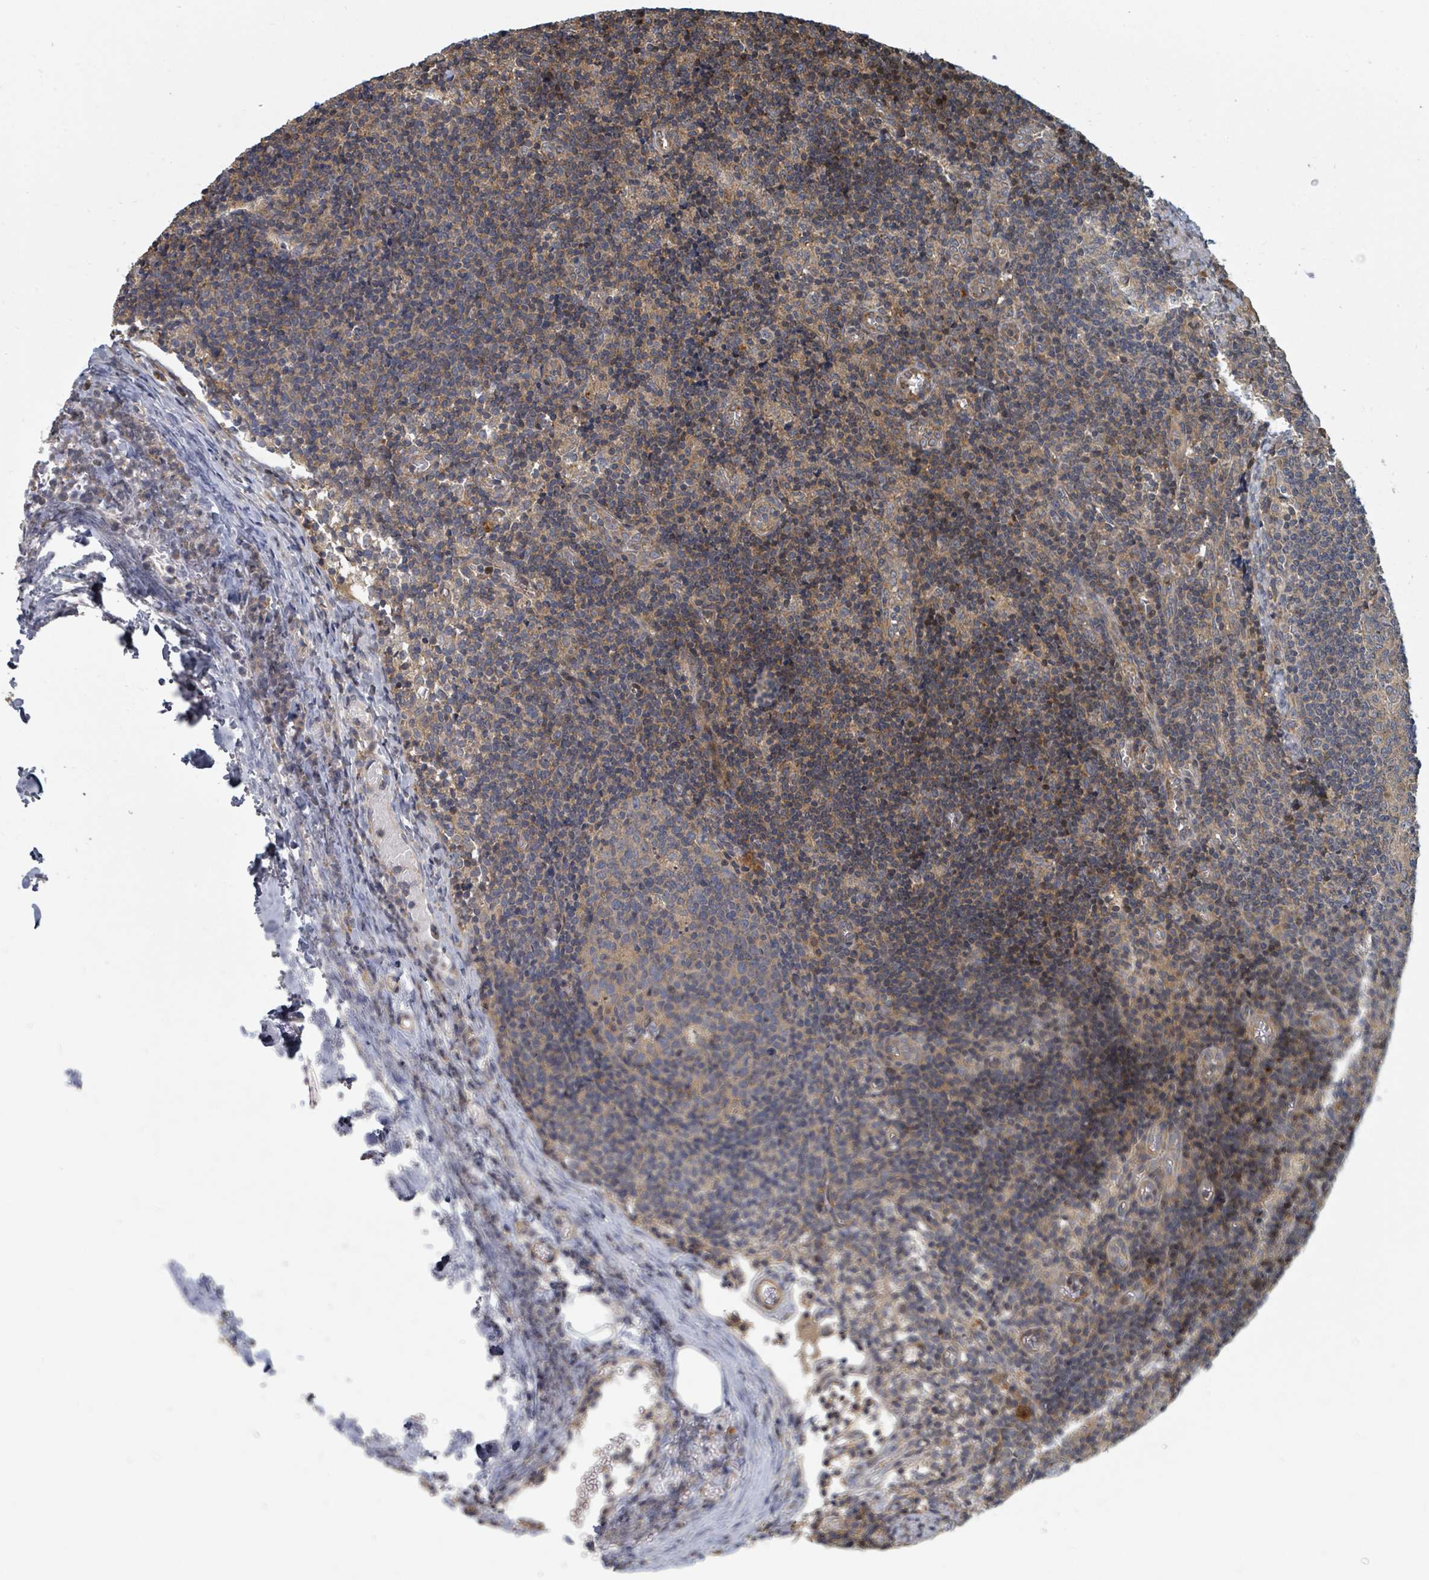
{"staining": {"intensity": "weak", "quantity": "25%-75%", "location": "cytoplasmic/membranous"}, "tissue": "lymph node", "cell_type": "Germinal center cells", "image_type": "normal", "snomed": [{"axis": "morphology", "description": "Normal tissue, NOS"}, {"axis": "topography", "description": "Lymph node"}], "caption": "Immunohistochemical staining of unremarkable human lymph node shows low levels of weak cytoplasmic/membranous staining in about 25%-75% of germinal center cells. Nuclei are stained in blue.", "gene": "DPM1", "patient": {"sex": "female", "age": 37}}